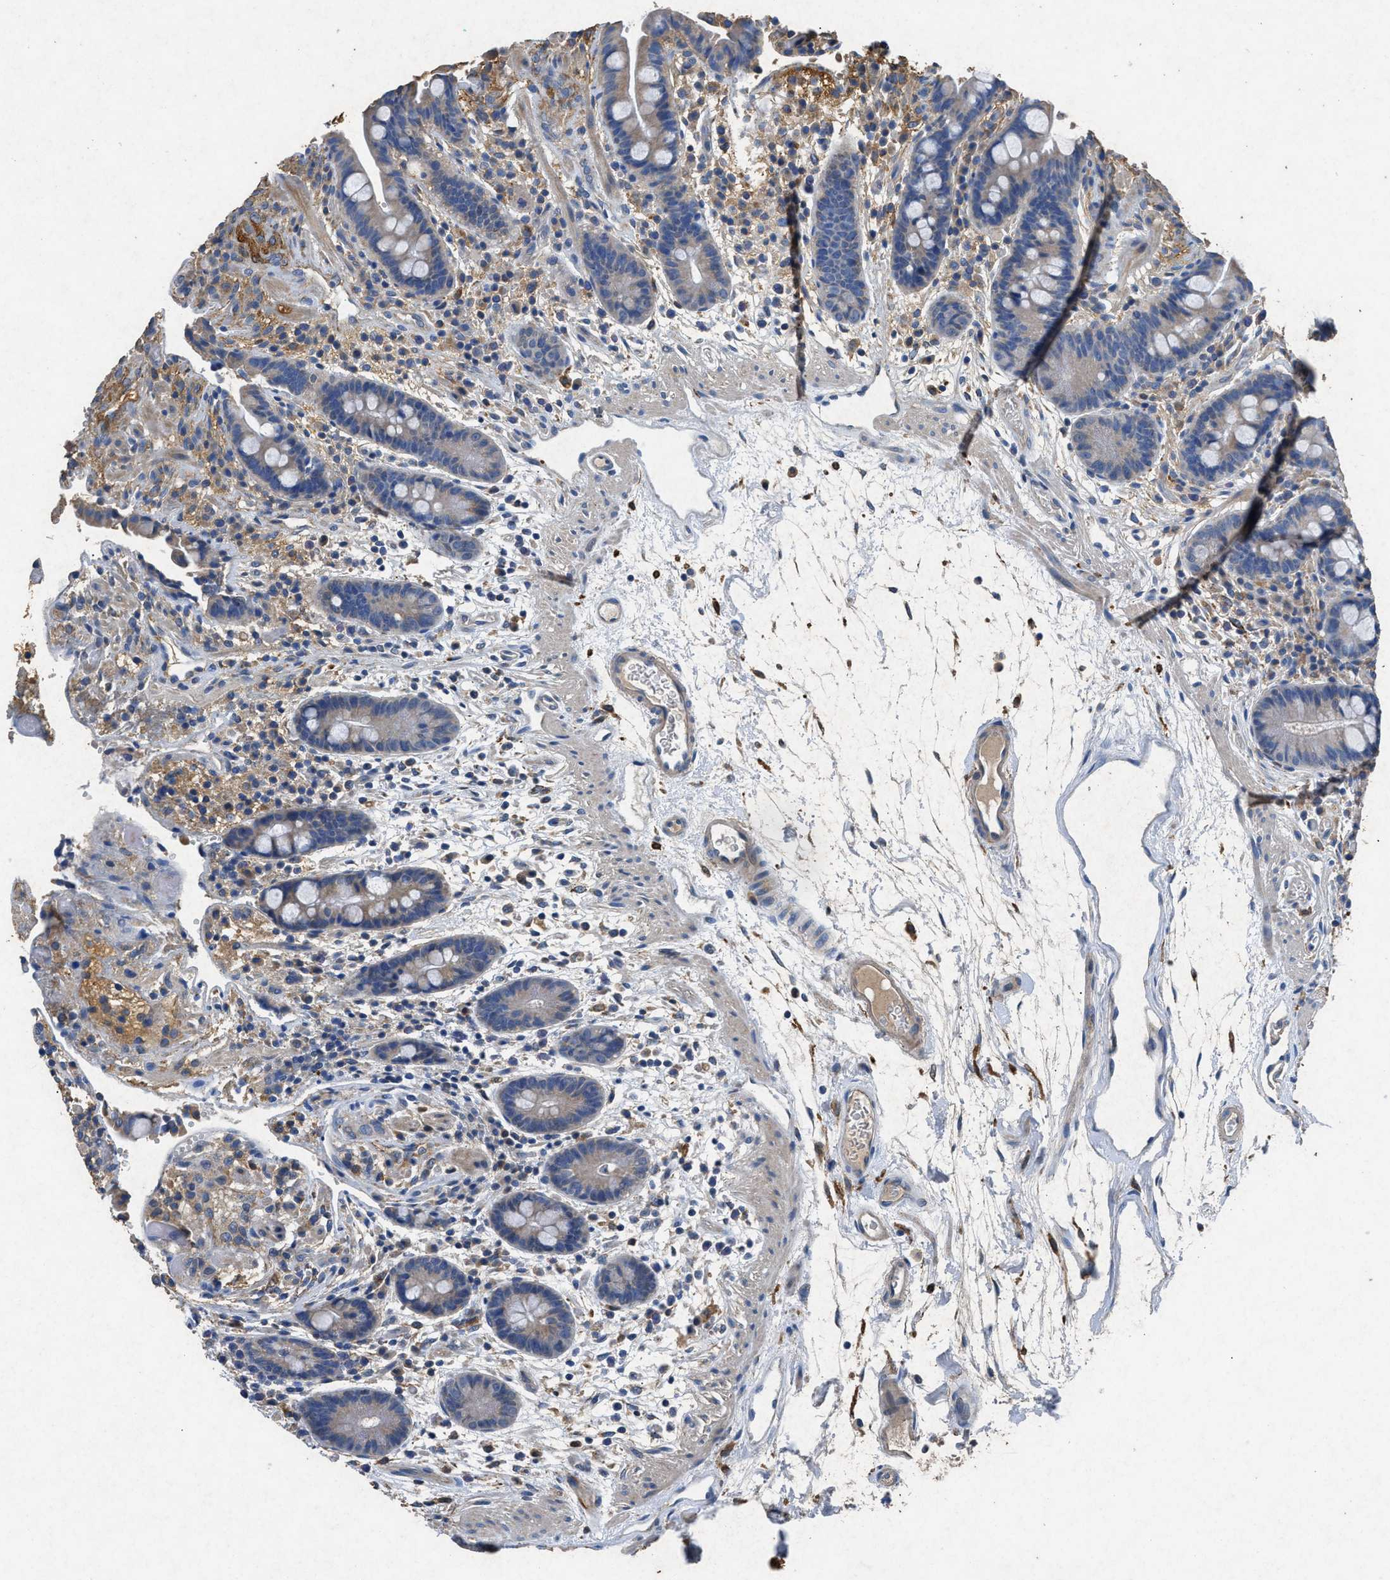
{"staining": {"intensity": "moderate", "quantity": "25%-75%", "location": "cytoplasmic/membranous"}, "tissue": "colon", "cell_type": "Endothelial cells", "image_type": "normal", "snomed": [{"axis": "morphology", "description": "Normal tissue, NOS"}, {"axis": "topography", "description": "Colon"}], "caption": "Immunohistochemistry (IHC) of benign human colon demonstrates medium levels of moderate cytoplasmic/membranous expression in approximately 25%-75% of endothelial cells. The protein is stained brown, and the nuclei are stained in blue (DAB (3,3'-diaminobenzidine) IHC with brightfield microscopy, high magnification).", "gene": "CDK15", "patient": {"sex": "male", "age": 73}}